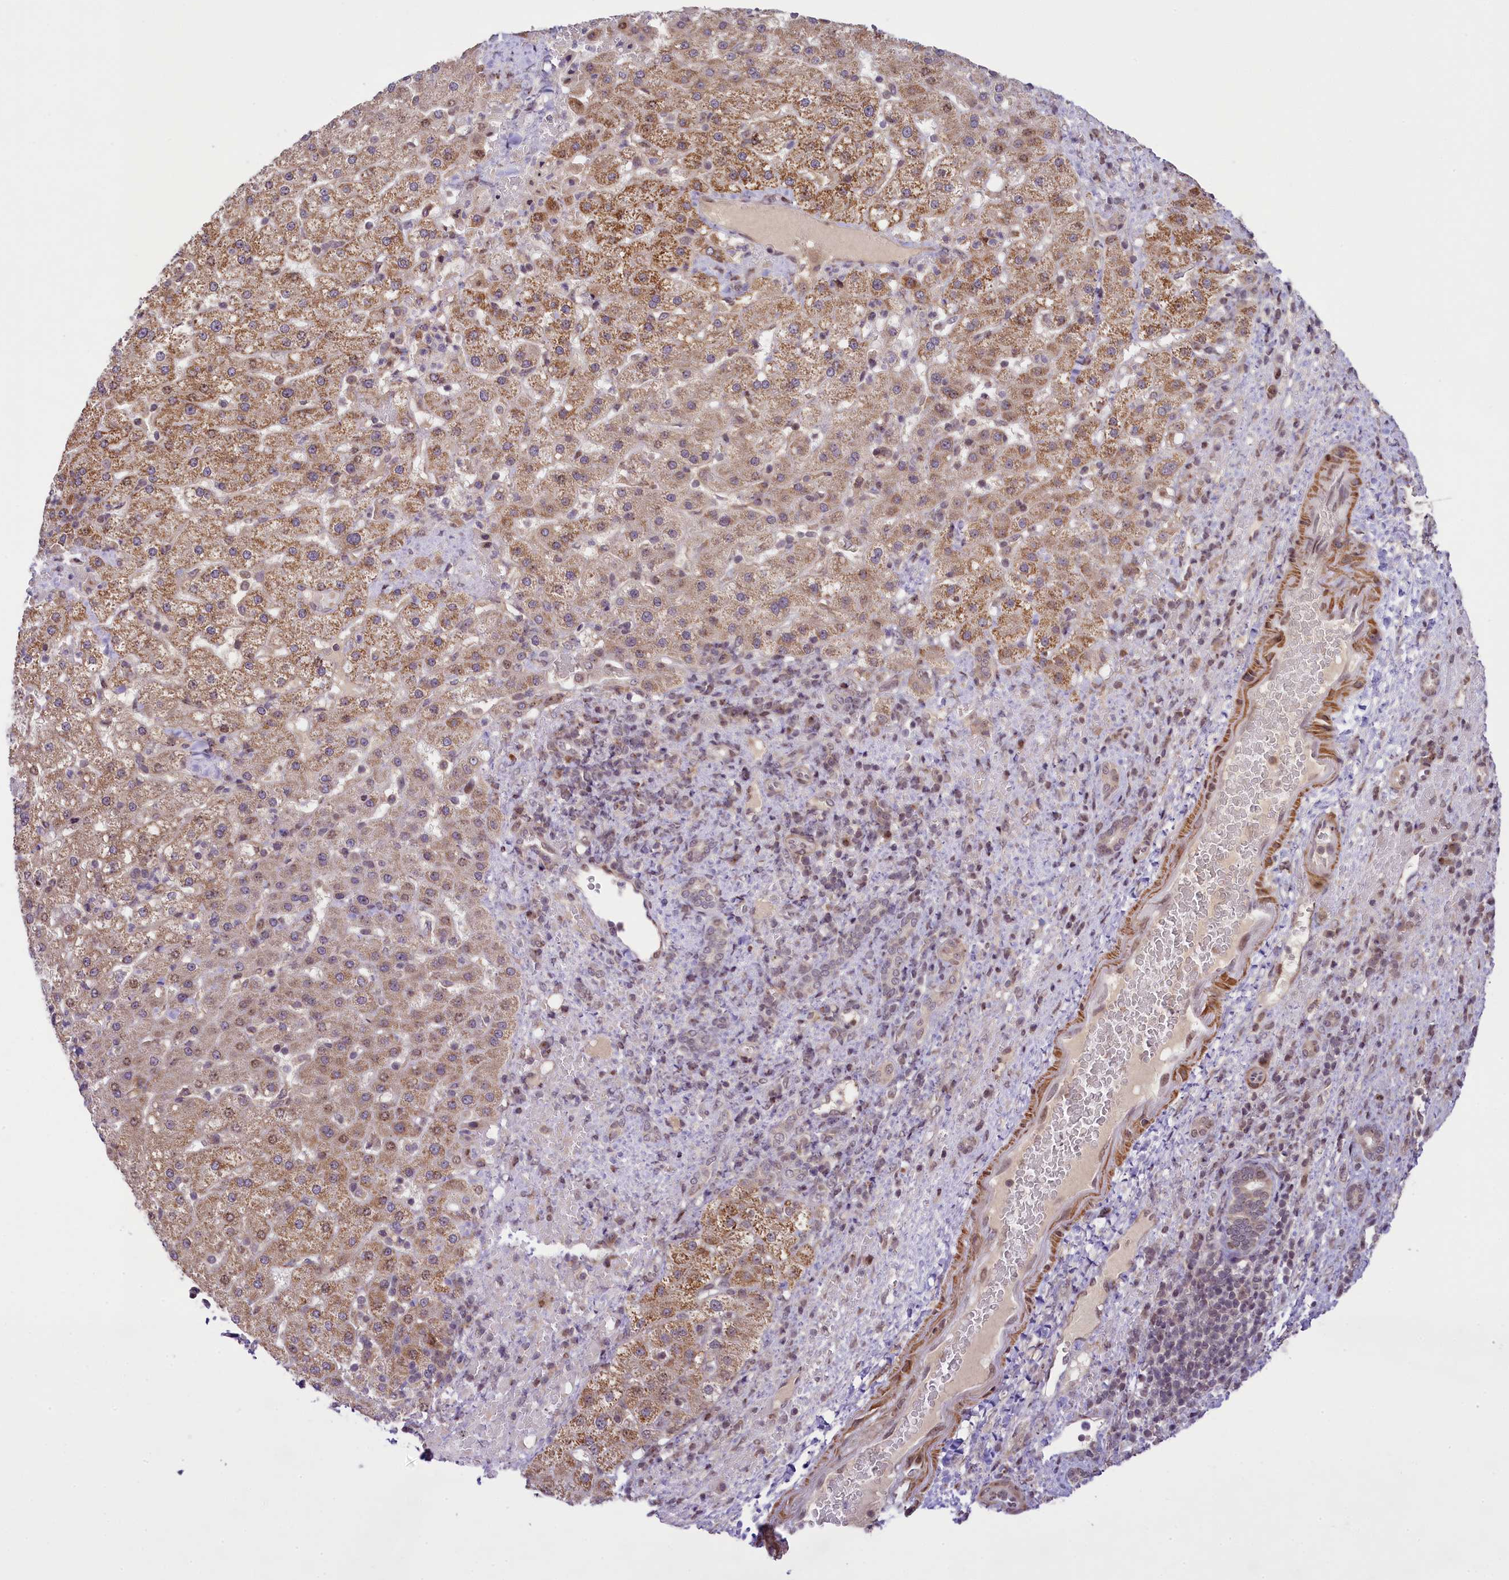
{"staining": {"intensity": "moderate", "quantity": "25%-75%", "location": "cytoplasmic/membranous,nuclear"}, "tissue": "liver cancer", "cell_type": "Tumor cells", "image_type": "cancer", "snomed": [{"axis": "morphology", "description": "Normal tissue, NOS"}, {"axis": "morphology", "description": "Carcinoma, Hepatocellular, NOS"}, {"axis": "topography", "description": "Liver"}], "caption": "Immunohistochemical staining of liver cancer (hepatocellular carcinoma) displays medium levels of moderate cytoplasmic/membranous and nuclear positivity in approximately 25%-75% of tumor cells.", "gene": "RBBP8", "patient": {"sex": "male", "age": 57}}